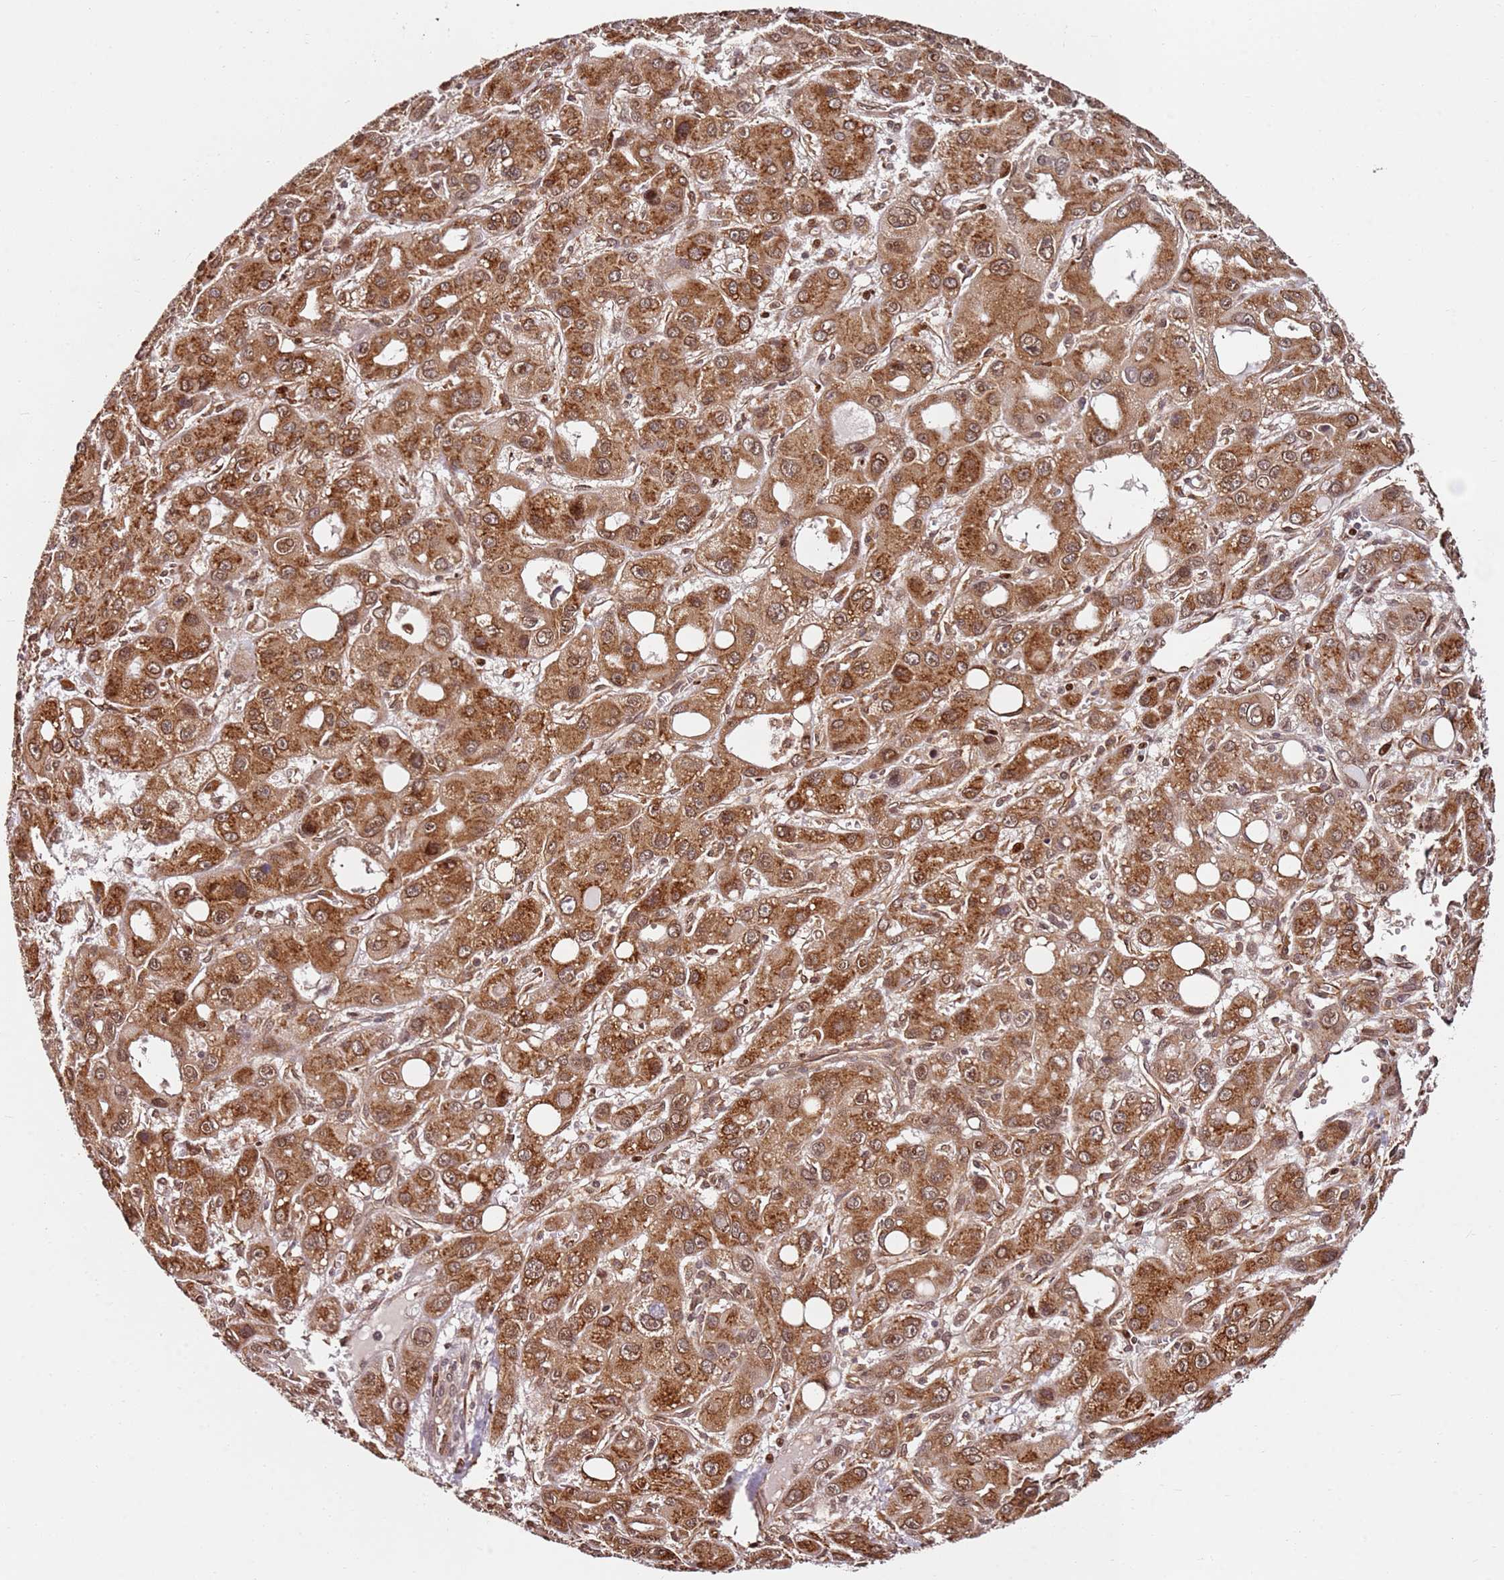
{"staining": {"intensity": "strong", "quantity": ">75%", "location": "cytoplasmic/membranous"}, "tissue": "liver cancer", "cell_type": "Tumor cells", "image_type": "cancer", "snomed": [{"axis": "morphology", "description": "Carcinoma, Hepatocellular, NOS"}, {"axis": "topography", "description": "Liver"}], "caption": "High-power microscopy captured an IHC image of liver cancer, revealing strong cytoplasmic/membranous staining in approximately >75% of tumor cells. Ihc stains the protein in brown and the nuclei are stained blue.", "gene": "RPS3A", "patient": {"sex": "male", "age": 55}}